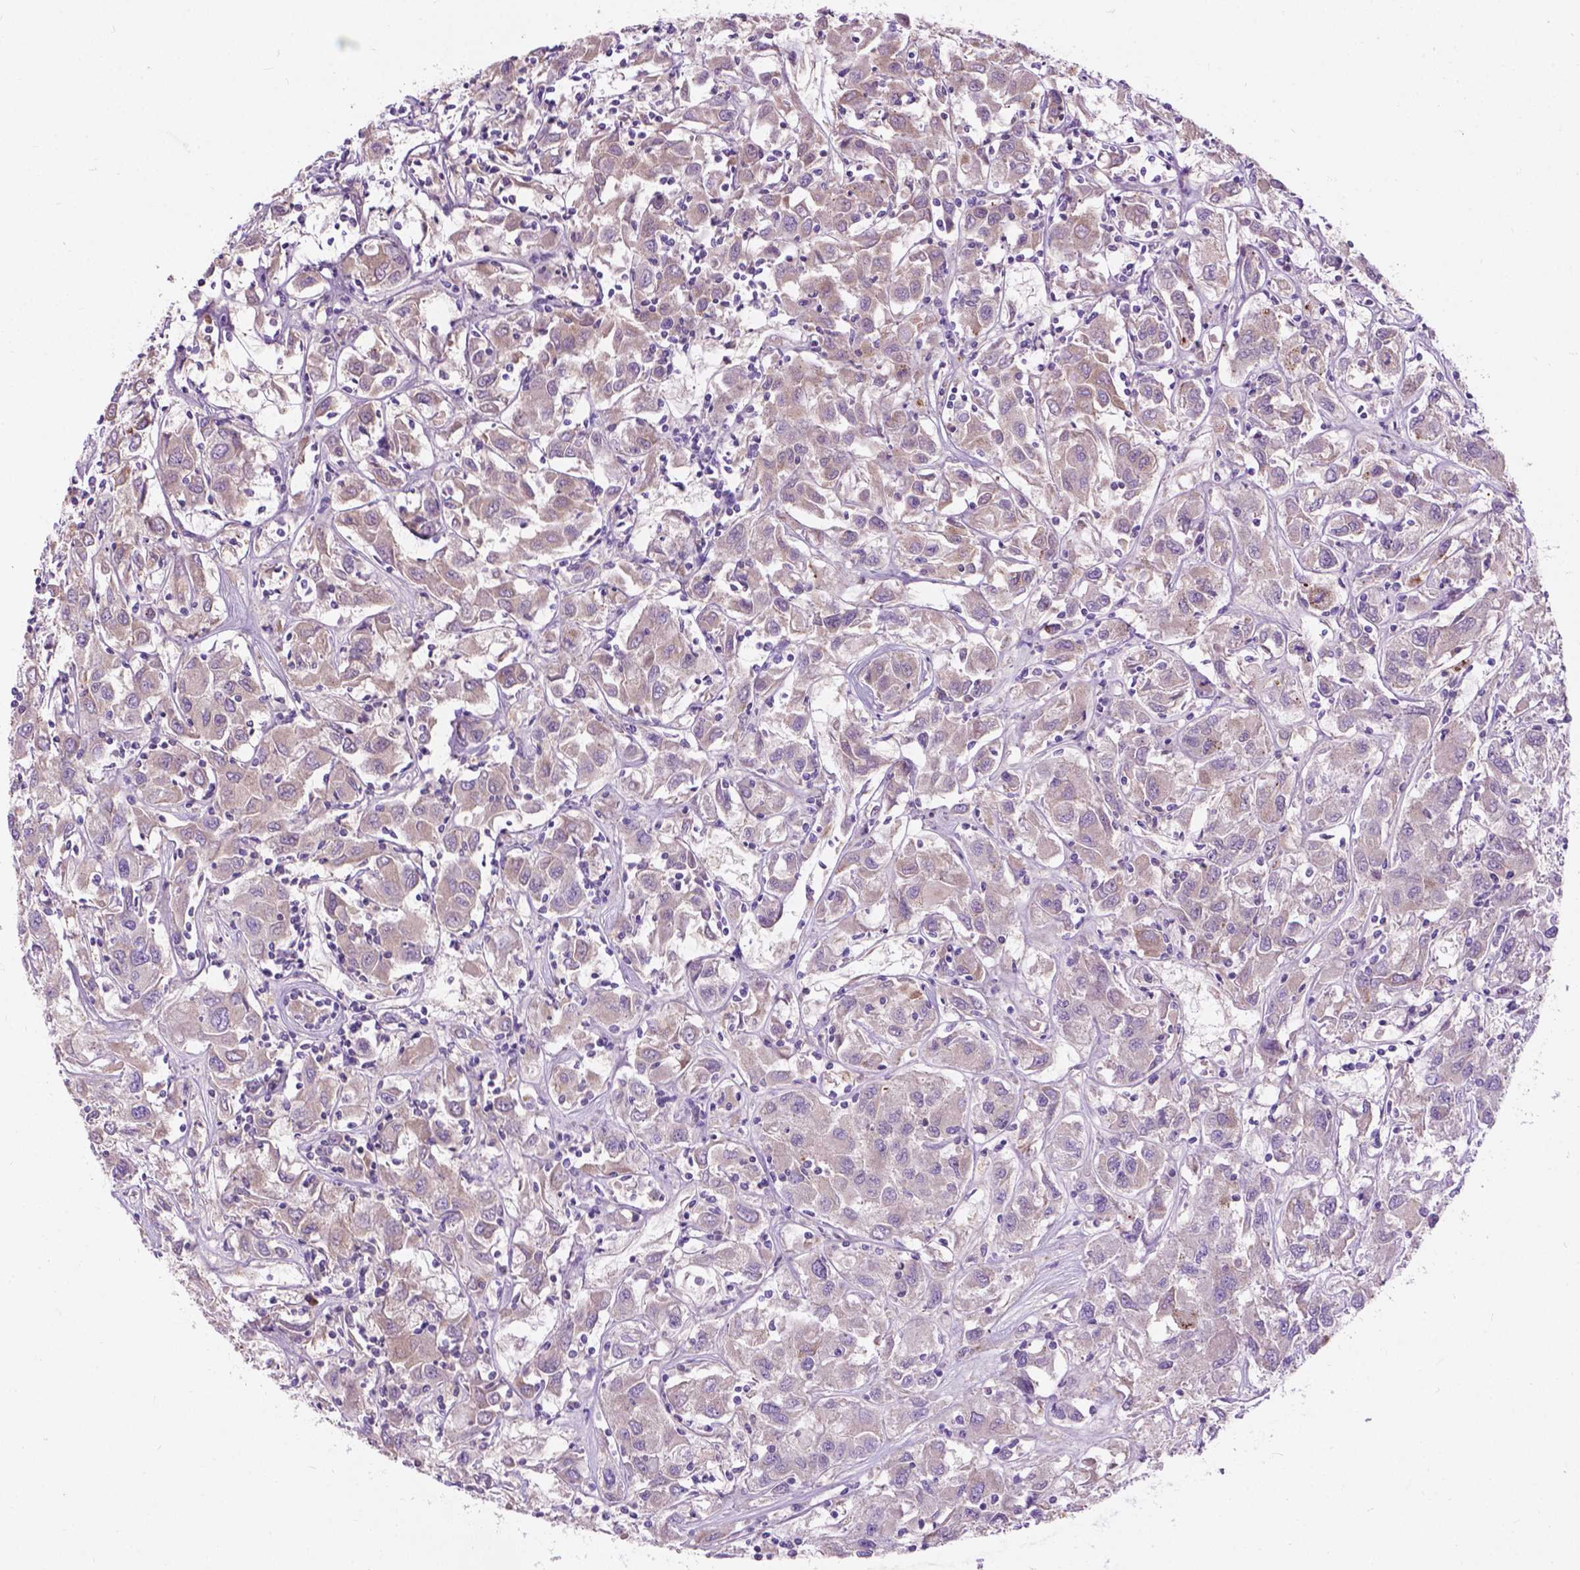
{"staining": {"intensity": "weak", "quantity": ">75%", "location": "cytoplasmic/membranous"}, "tissue": "renal cancer", "cell_type": "Tumor cells", "image_type": "cancer", "snomed": [{"axis": "morphology", "description": "Adenocarcinoma, NOS"}, {"axis": "topography", "description": "Kidney"}], "caption": "A brown stain highlights weak cytoplasmic/membranous expression of a protein in adenocarcinoma (renal) tumor cells.", "gene": "NOXO1", "patient": {"sex": "female", "age": 76}}